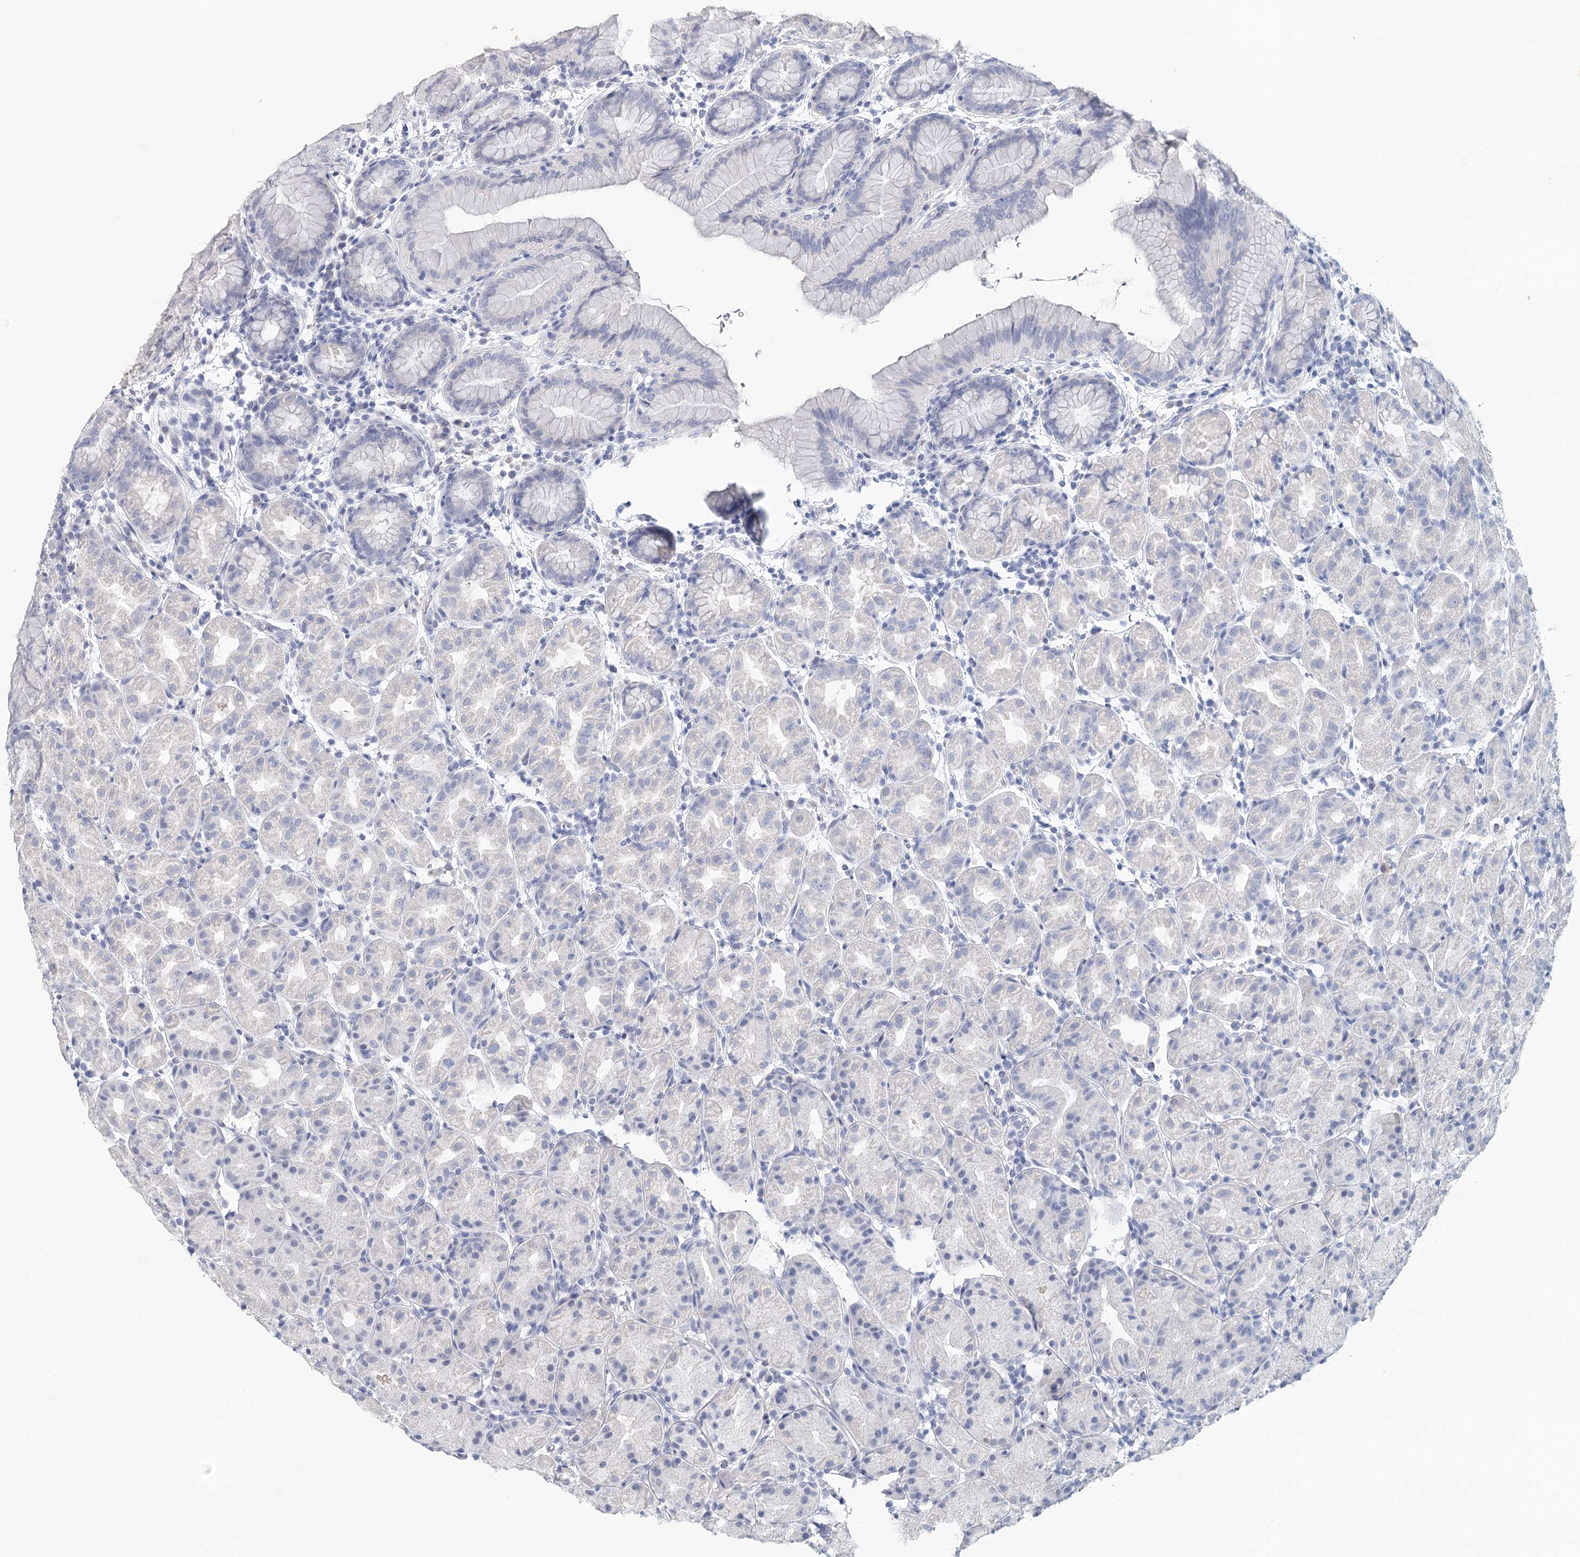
{"staining": {"intensity": "negative", "quantity": "none", "location": "none"}, "tissue": "stomach", "cell_type": "Glandular cells", "image_type": "normal", "snomed": [{"axis": "morphology", "description": "Normal tissue, NOS"}, {"axis": "topography", "description": "Stomach"}], "caption": "High magnification brightfield microscopy of unremarkable stomach stained with DAB (brown) and counterstained with hematoxylin (blue): glandular cells show no significant positivity. The staining is performed using DAB brown chromogen with nuclei counter-stained in using hematoxylin.", "gene": "HSPA4L", "patient": {"sex": "female", "age": 79}}